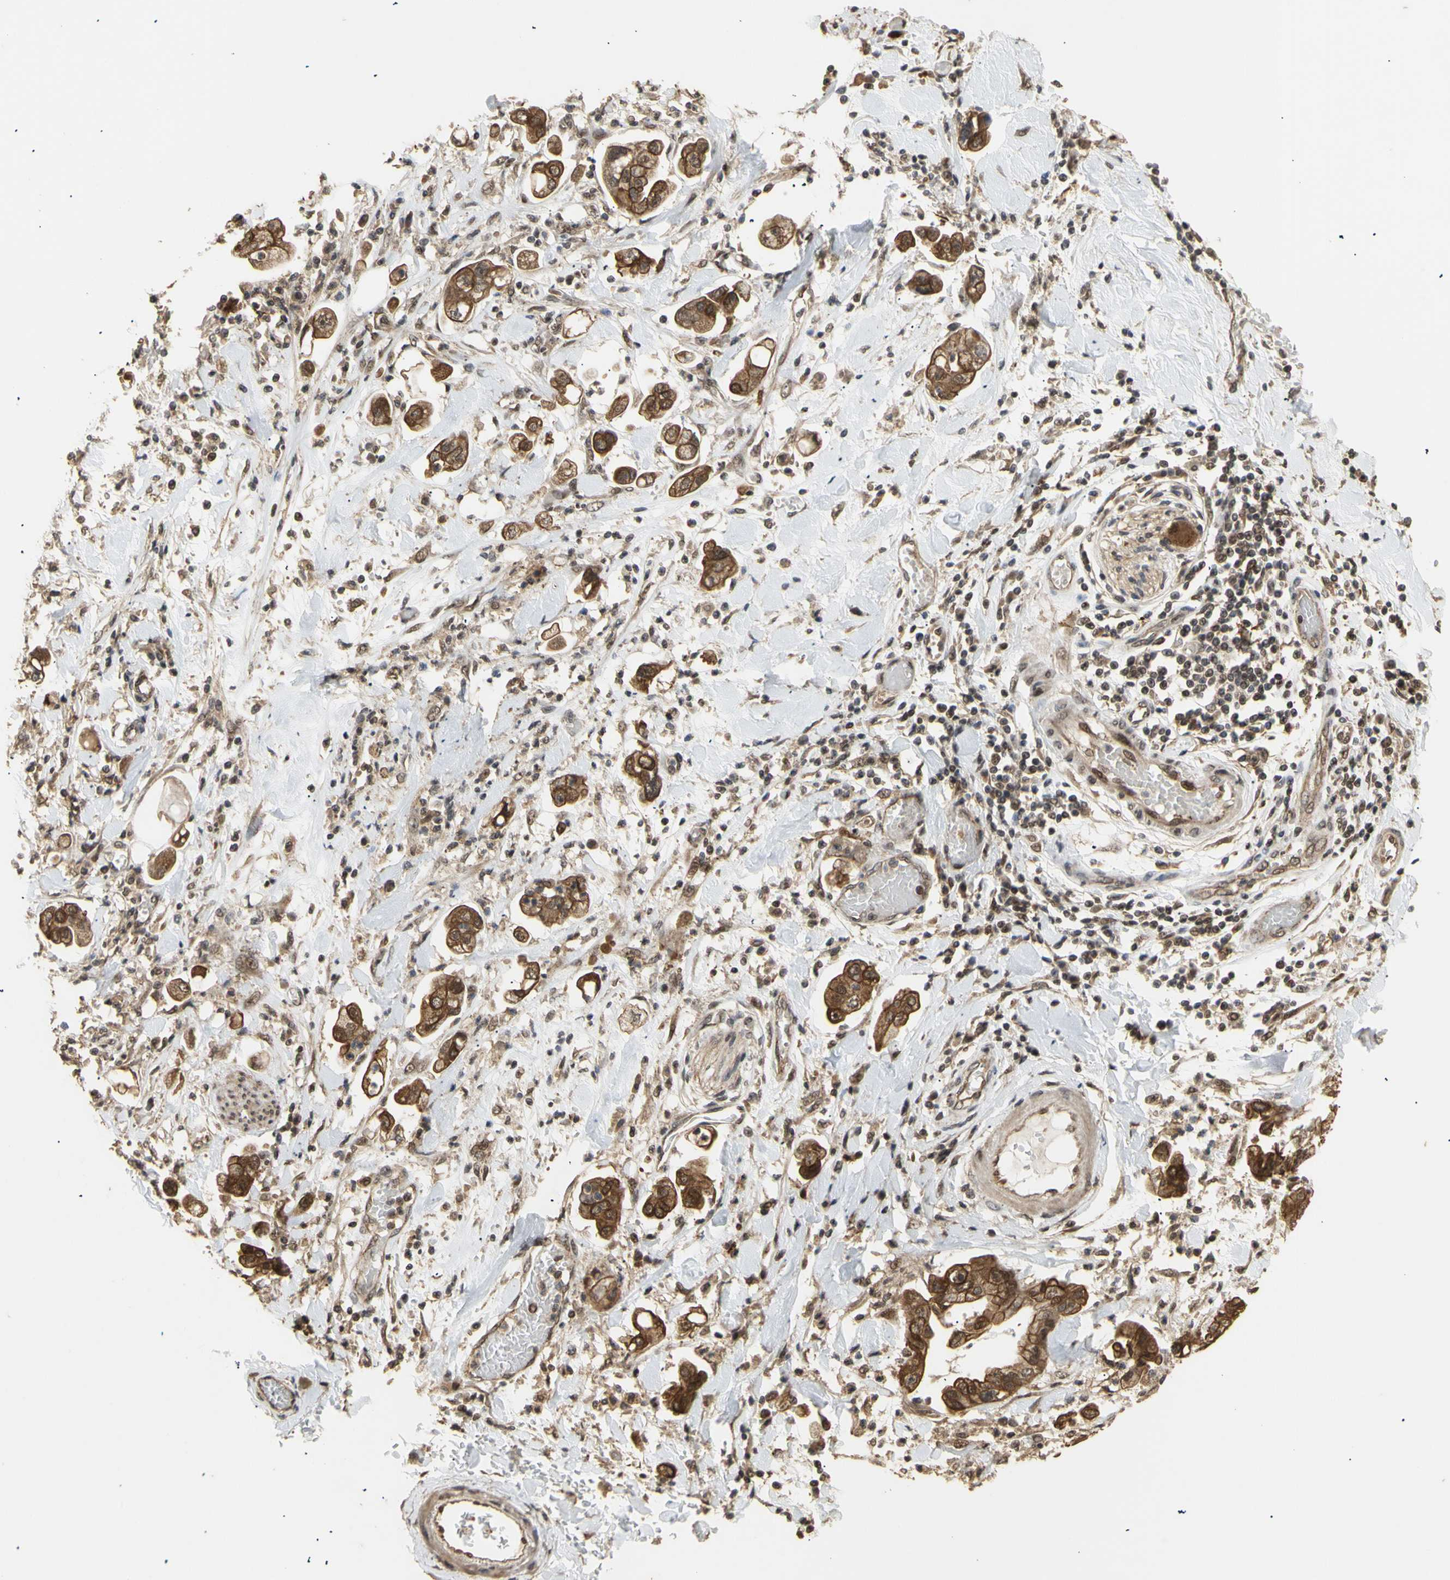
{"staining": {"intensity": "moderate", "quantity": ">75%", "location": "cytoplasmic/membranous"}, "tissue": "stomach cancer", "cell_type": "Tumor cells", "image_type": "cancer", "snomed": [{"axis": "morphology", "description": "Adenocarcinoma, NOS"}, {"axis": "topography", "description": "Stomach"}], "caption": "About >75% of tumor cells in human adenocarcinoma (stomach) demonstrate moderate cytoplasmic/membranous protein positivity as visualized by brown immunohistochemical staining.", "gene": "GTF2E2", "patient": {"sex": "male", "age": 62}}